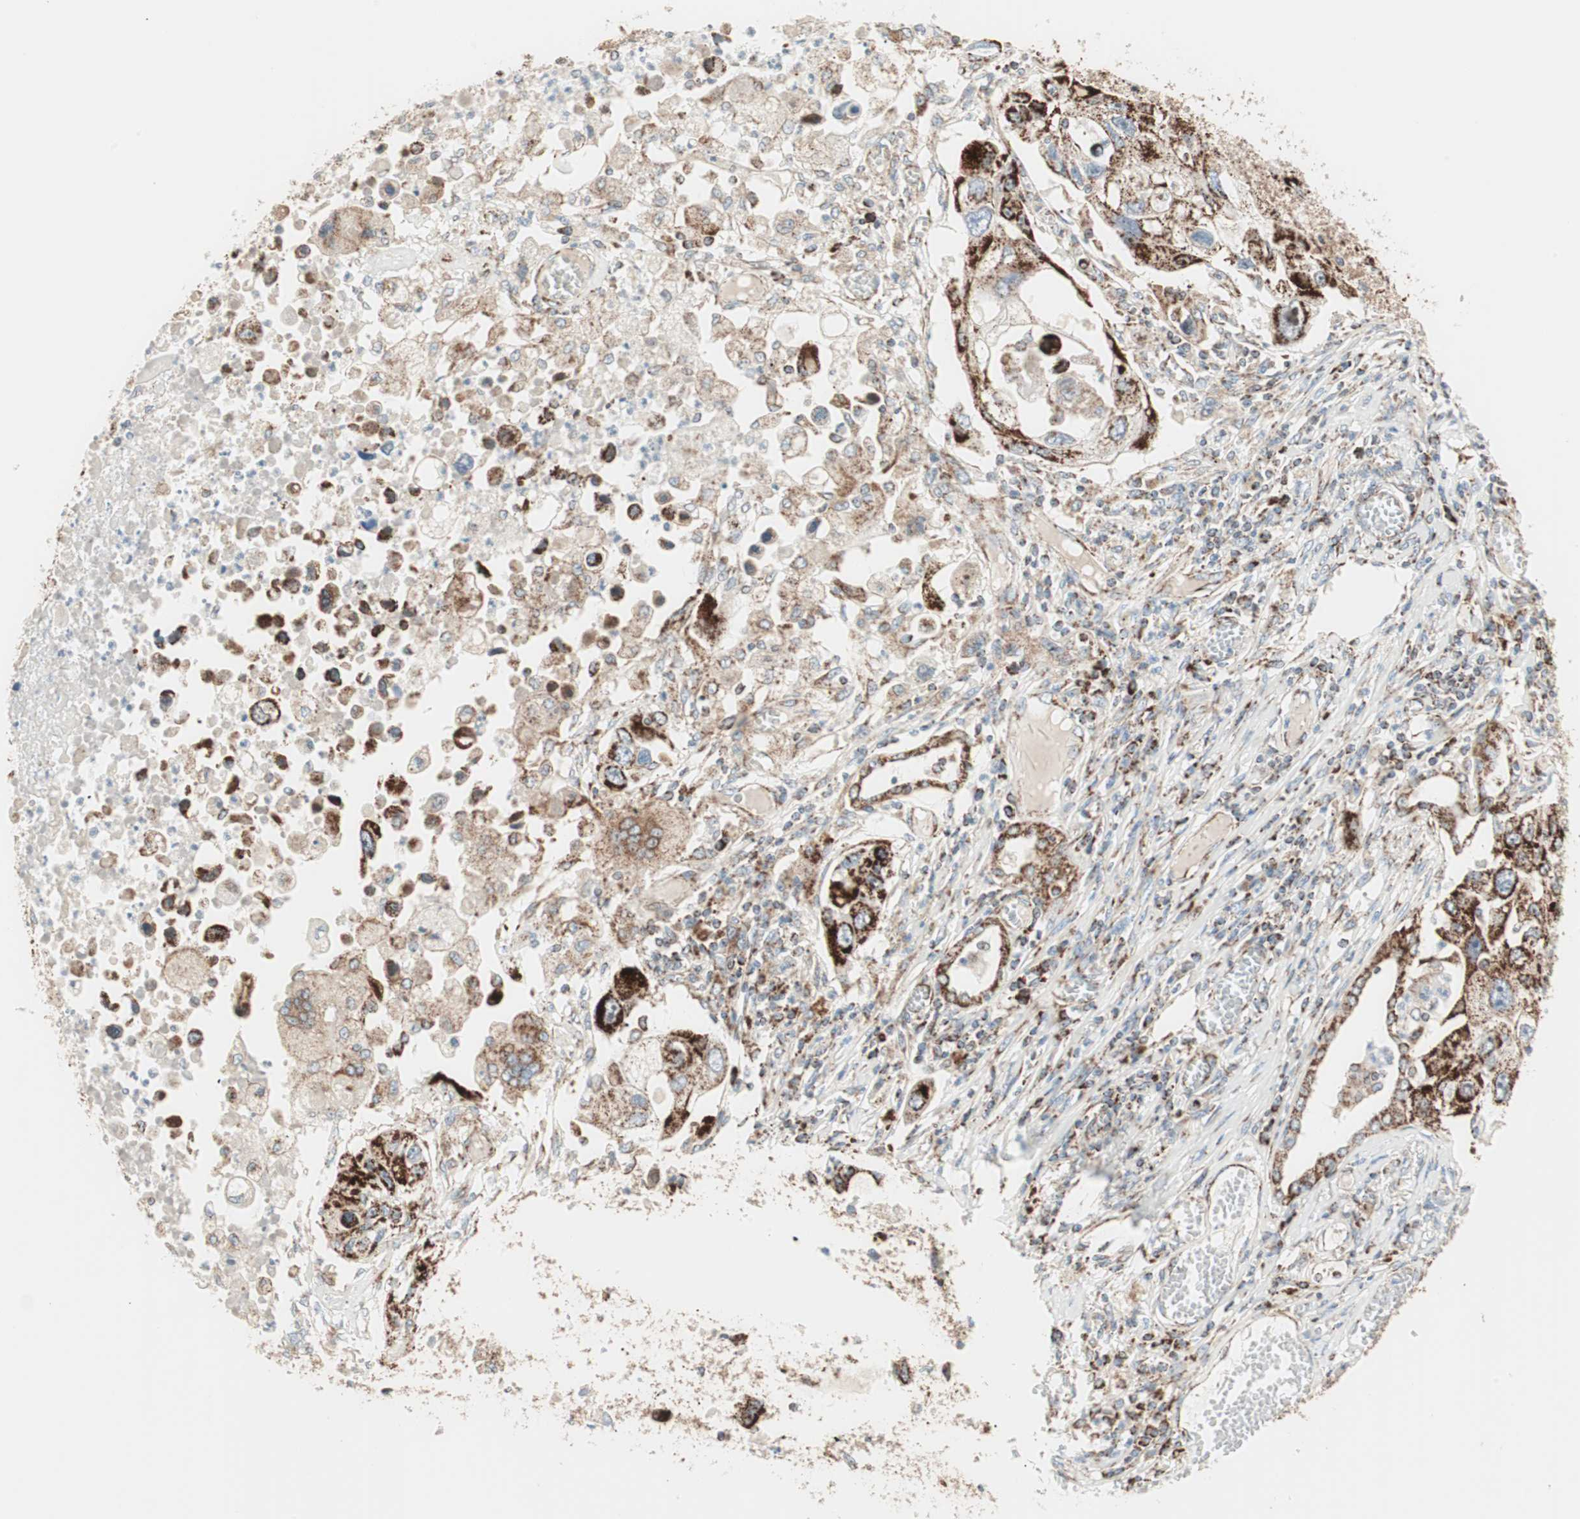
{"staining": {"intensity": "strong", "quantity": ">75%", "location": "cytoplasmic/membranous"}, "tissue": "lung cancer", "cell_type": "Tumor cells", "image_type": "cancer", "snomed": [{"axis": "morphology", "description": "Squamous cell carcinoma, NOS"}, {"axis": "topography", "description": "Lung"}], "caption": "An image of human lung cancer stained for a protein shows strong cytoplasmic/membranous brown staining in tumor cells.", "gene": "TOMM20", "patient": {"sex": "male", "age": 71}}